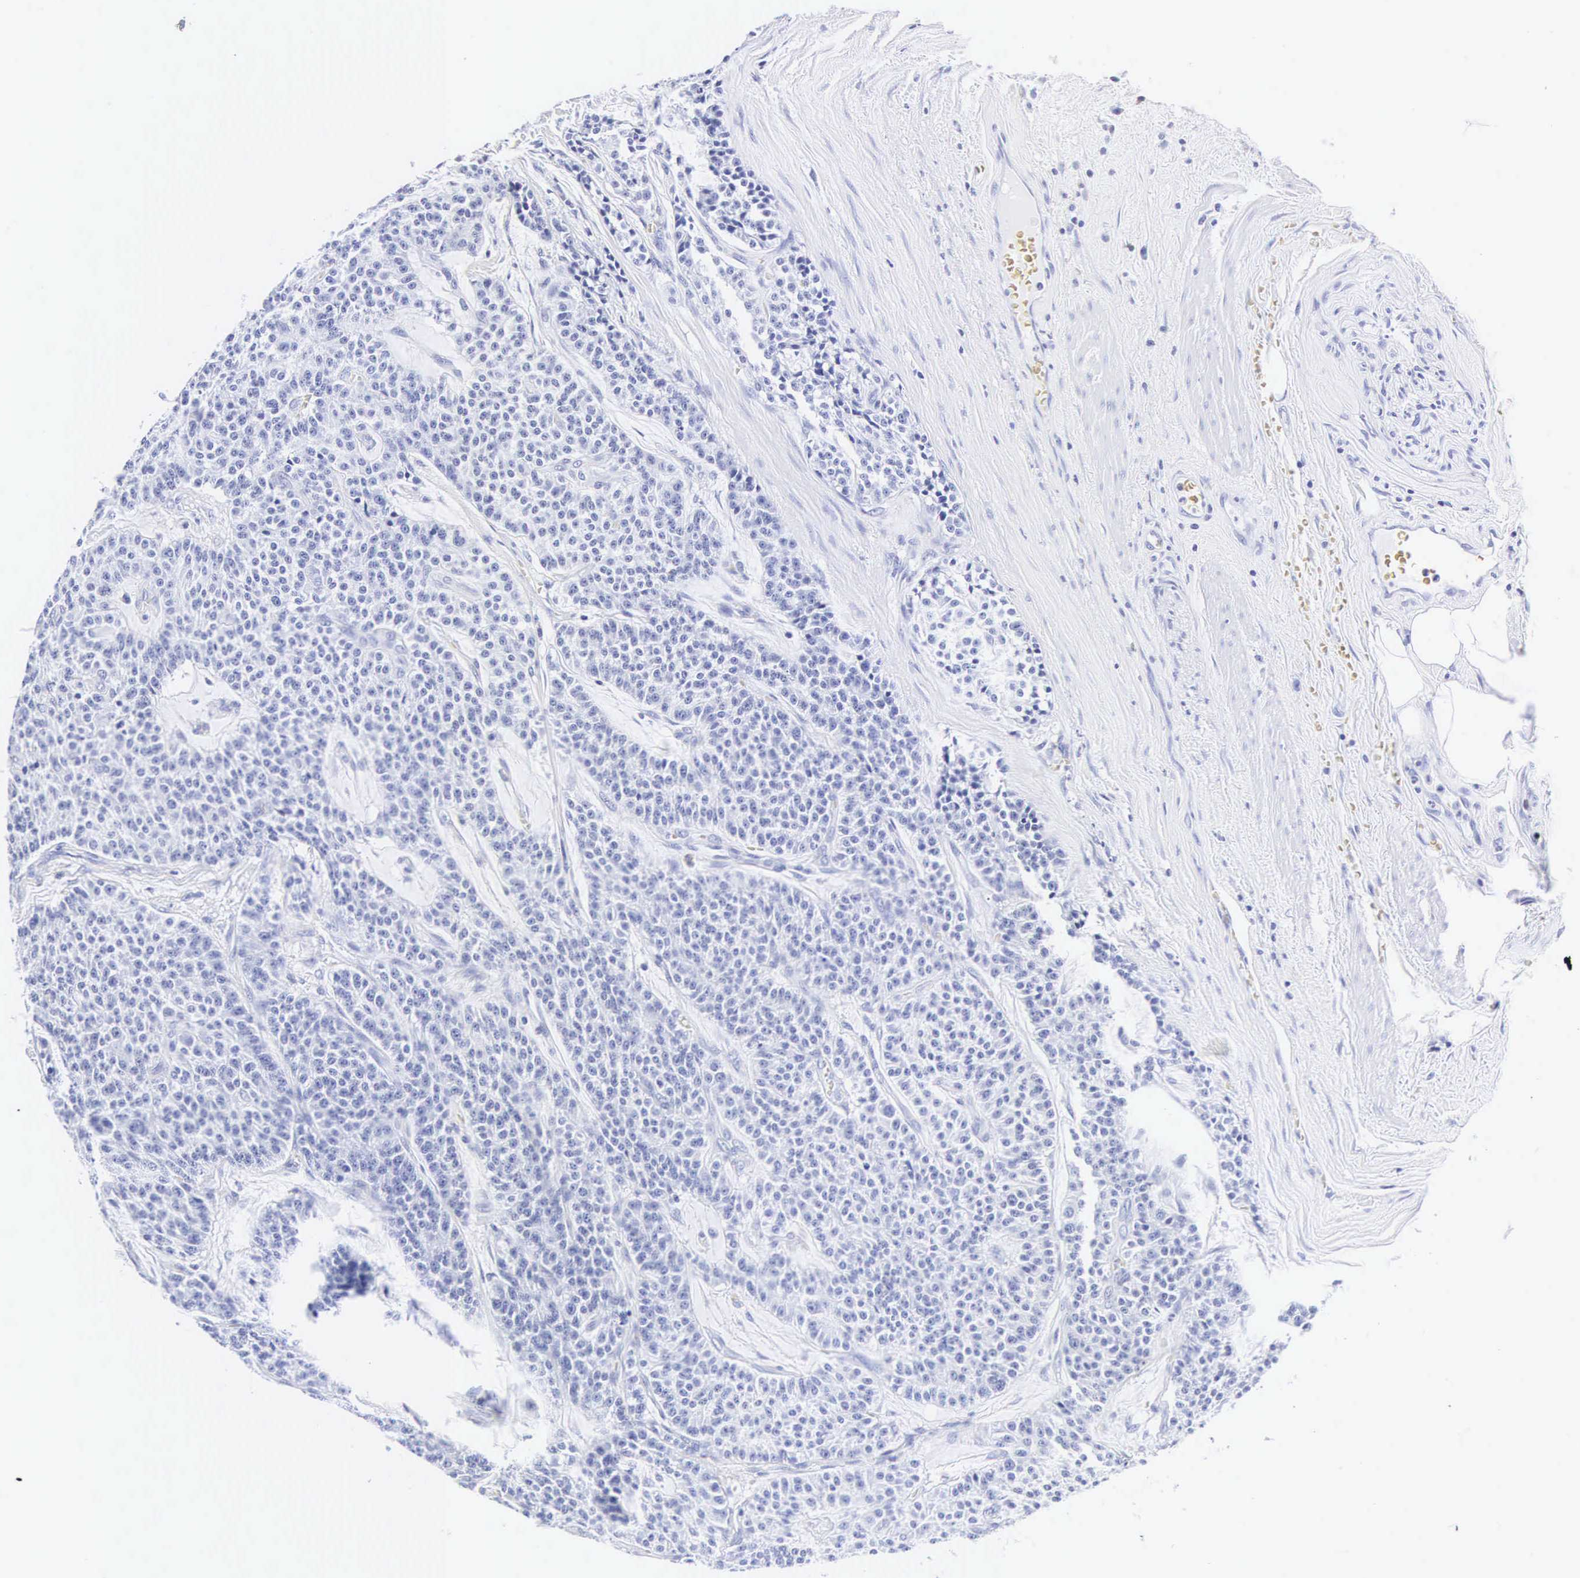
{"staining": {"intensity": "negative", "quantity": "none", "location": "none"}, "tissue": "carcinoid", "cell_type": "Tumor cells", "image_type": "cancer", "snomed": [{"axis": "morphology", "description": "Carcinoid, malignant, NOS"}, {"axis": "topography", "description": "Stomach"}], "caption": "An IHC micrograph of carcinoid is shown. There is no staining in tumor cells of carcinoid.", "gene": "INS", "patient": {"sex": "female", "age": 76}}